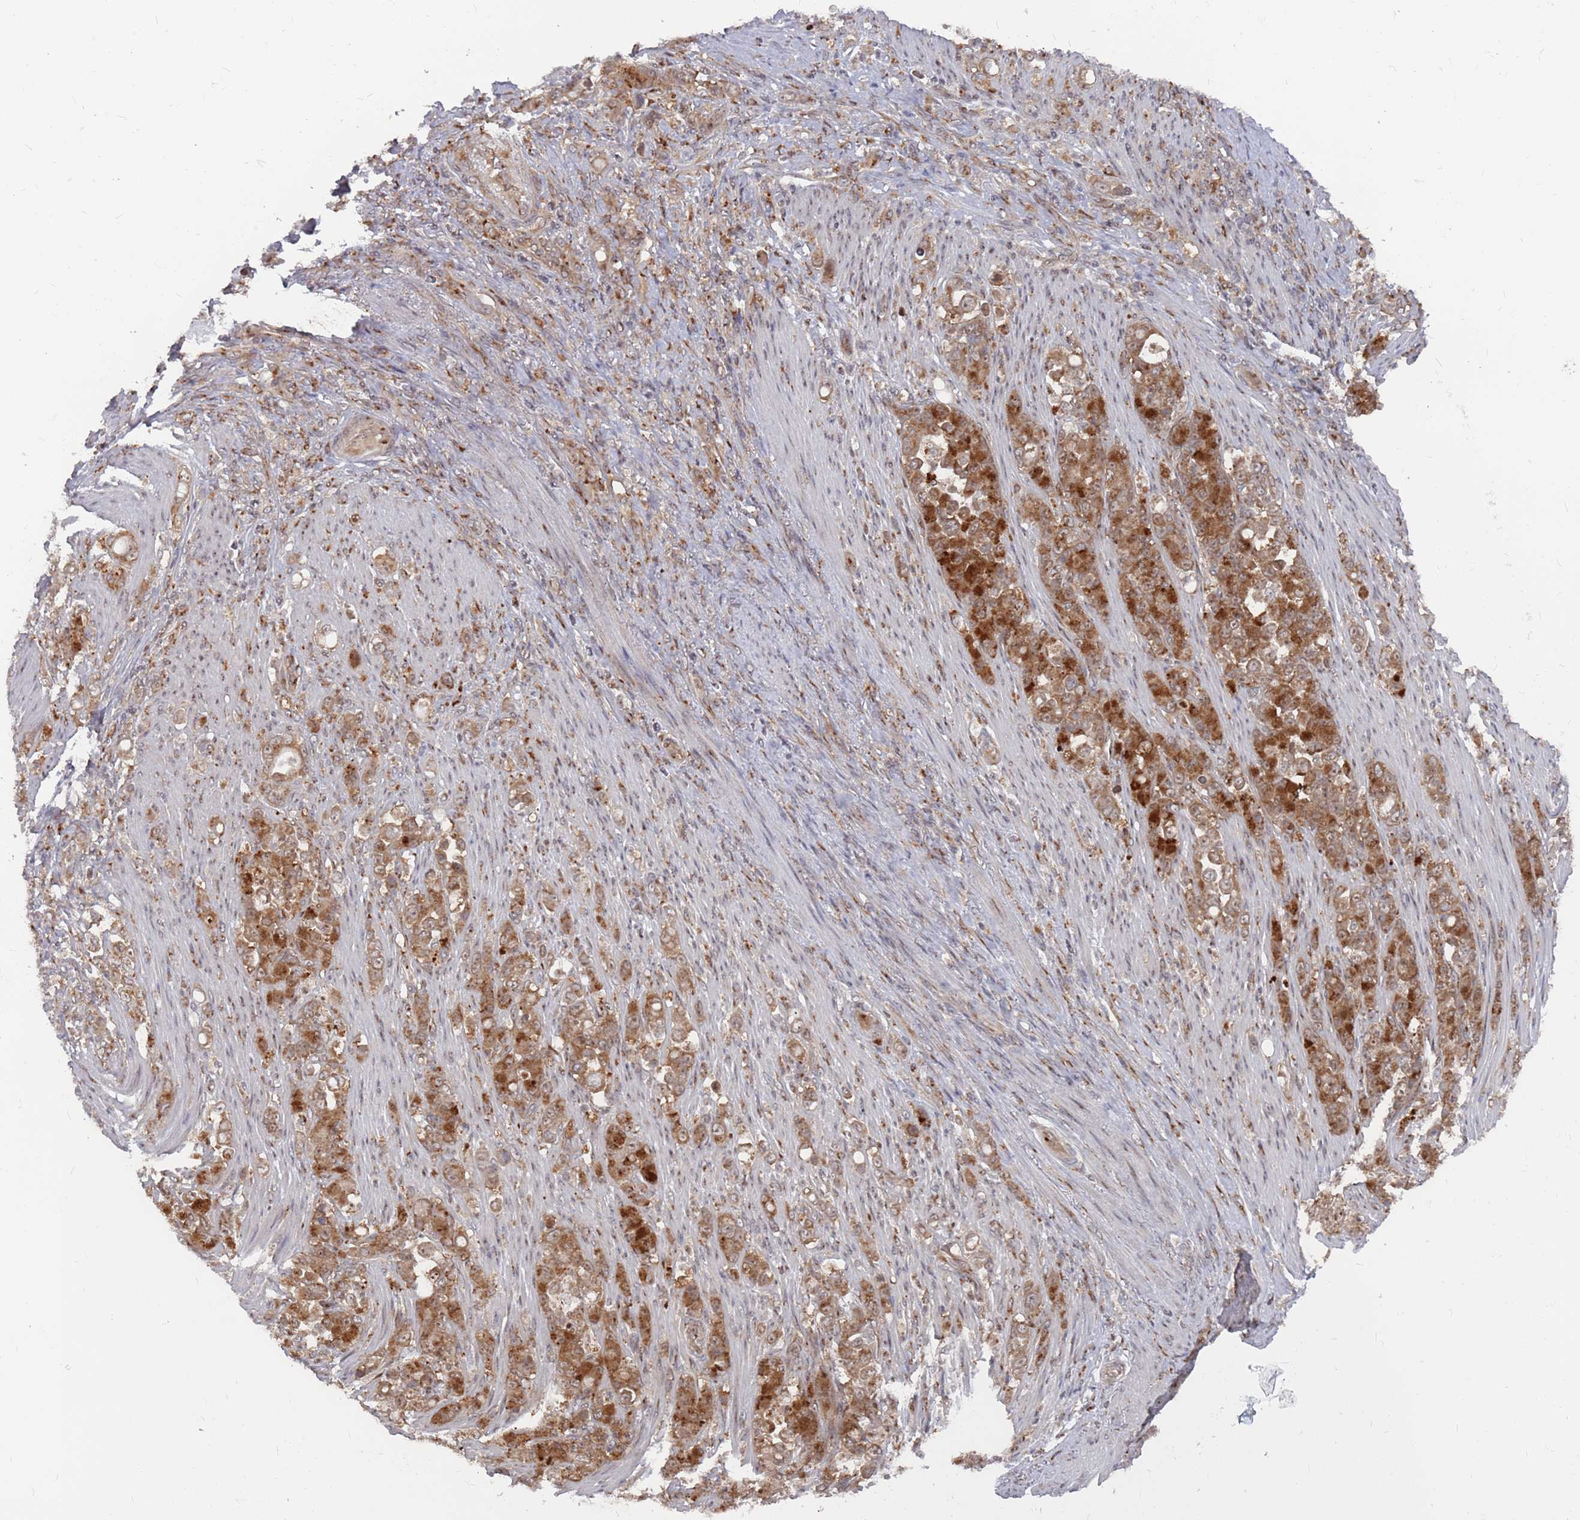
{"staining": {"intensity": "moderate", "quantity": ">75%", "location": "cytoplasmic/membranous"}, "tissue": "stomach cancer", "cell_type": "Tumor cells", "image_type": "cancer", "snomed": [{"axis": "morphology", "description": "Normal tissue, NOS"}, {"axis": "morphology", "description": "Adenocarcinoma, NOS"}, {"axis": "topography", "description": "Stomach"}], "caption": "Adenocarcinoma (stomach) stained with a brown dye reveals moderate cytoplasmic/membranous positive staining in about >75% of tumor cells.", "gene": "FMO4", "patient": {"sex": "female", "age": 79}}